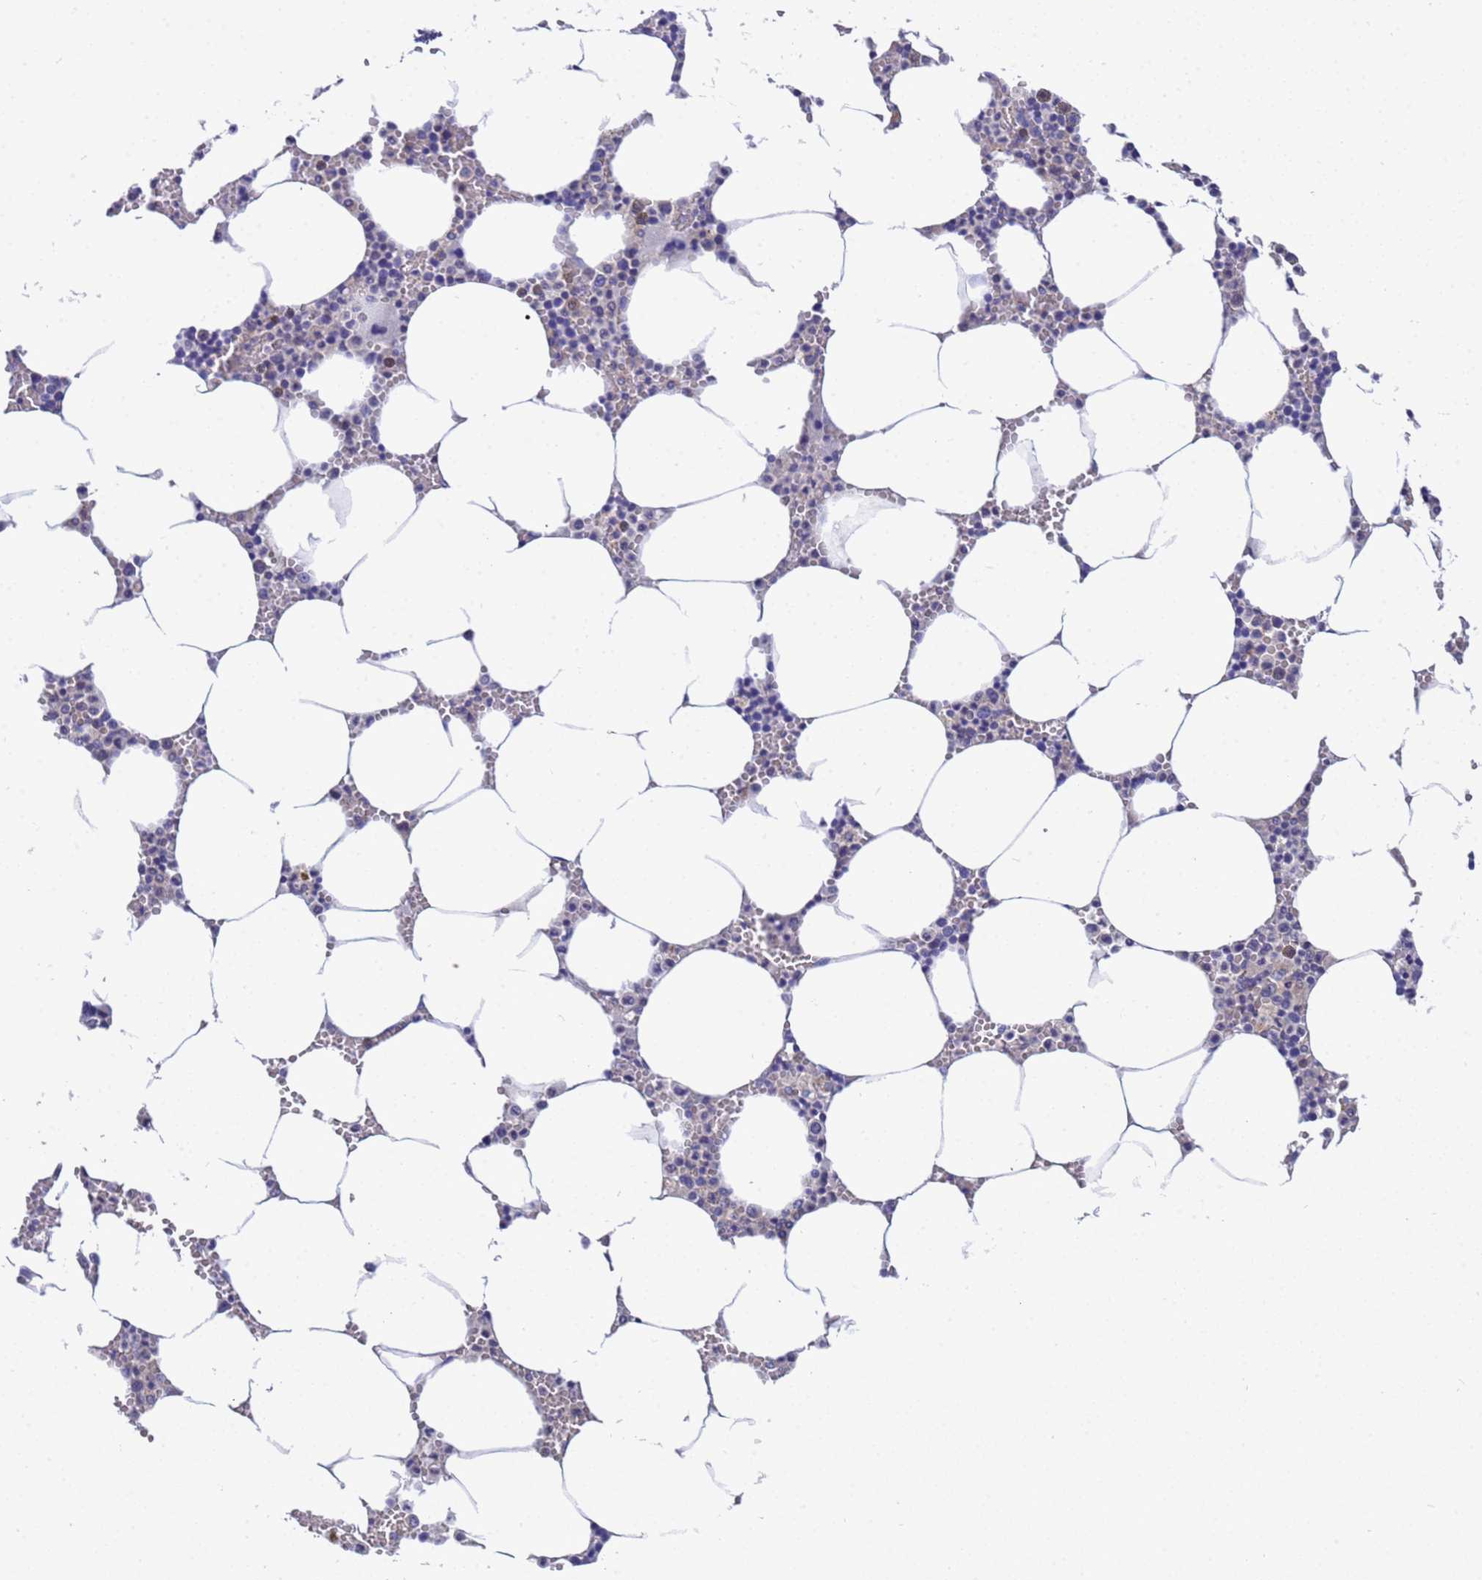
{"staining": {"intensity": "negative", "quantity": "none", "location": "none"}, "tissue": "bone marrow", "cell_type": "Hematopoietic cells", "image_type": "normal", "snomed": [{"axis": "morphology", "description": "Normal tissue, NOS"}, {"axis": "topography", "description": "Bone marrow"}], "caption": "Protein analysis of normal bone marrow exhibits no significant expression in hematopoietic cells.", "gene": "RC3H2", "patient": {"sex": "male", "age": 70}}